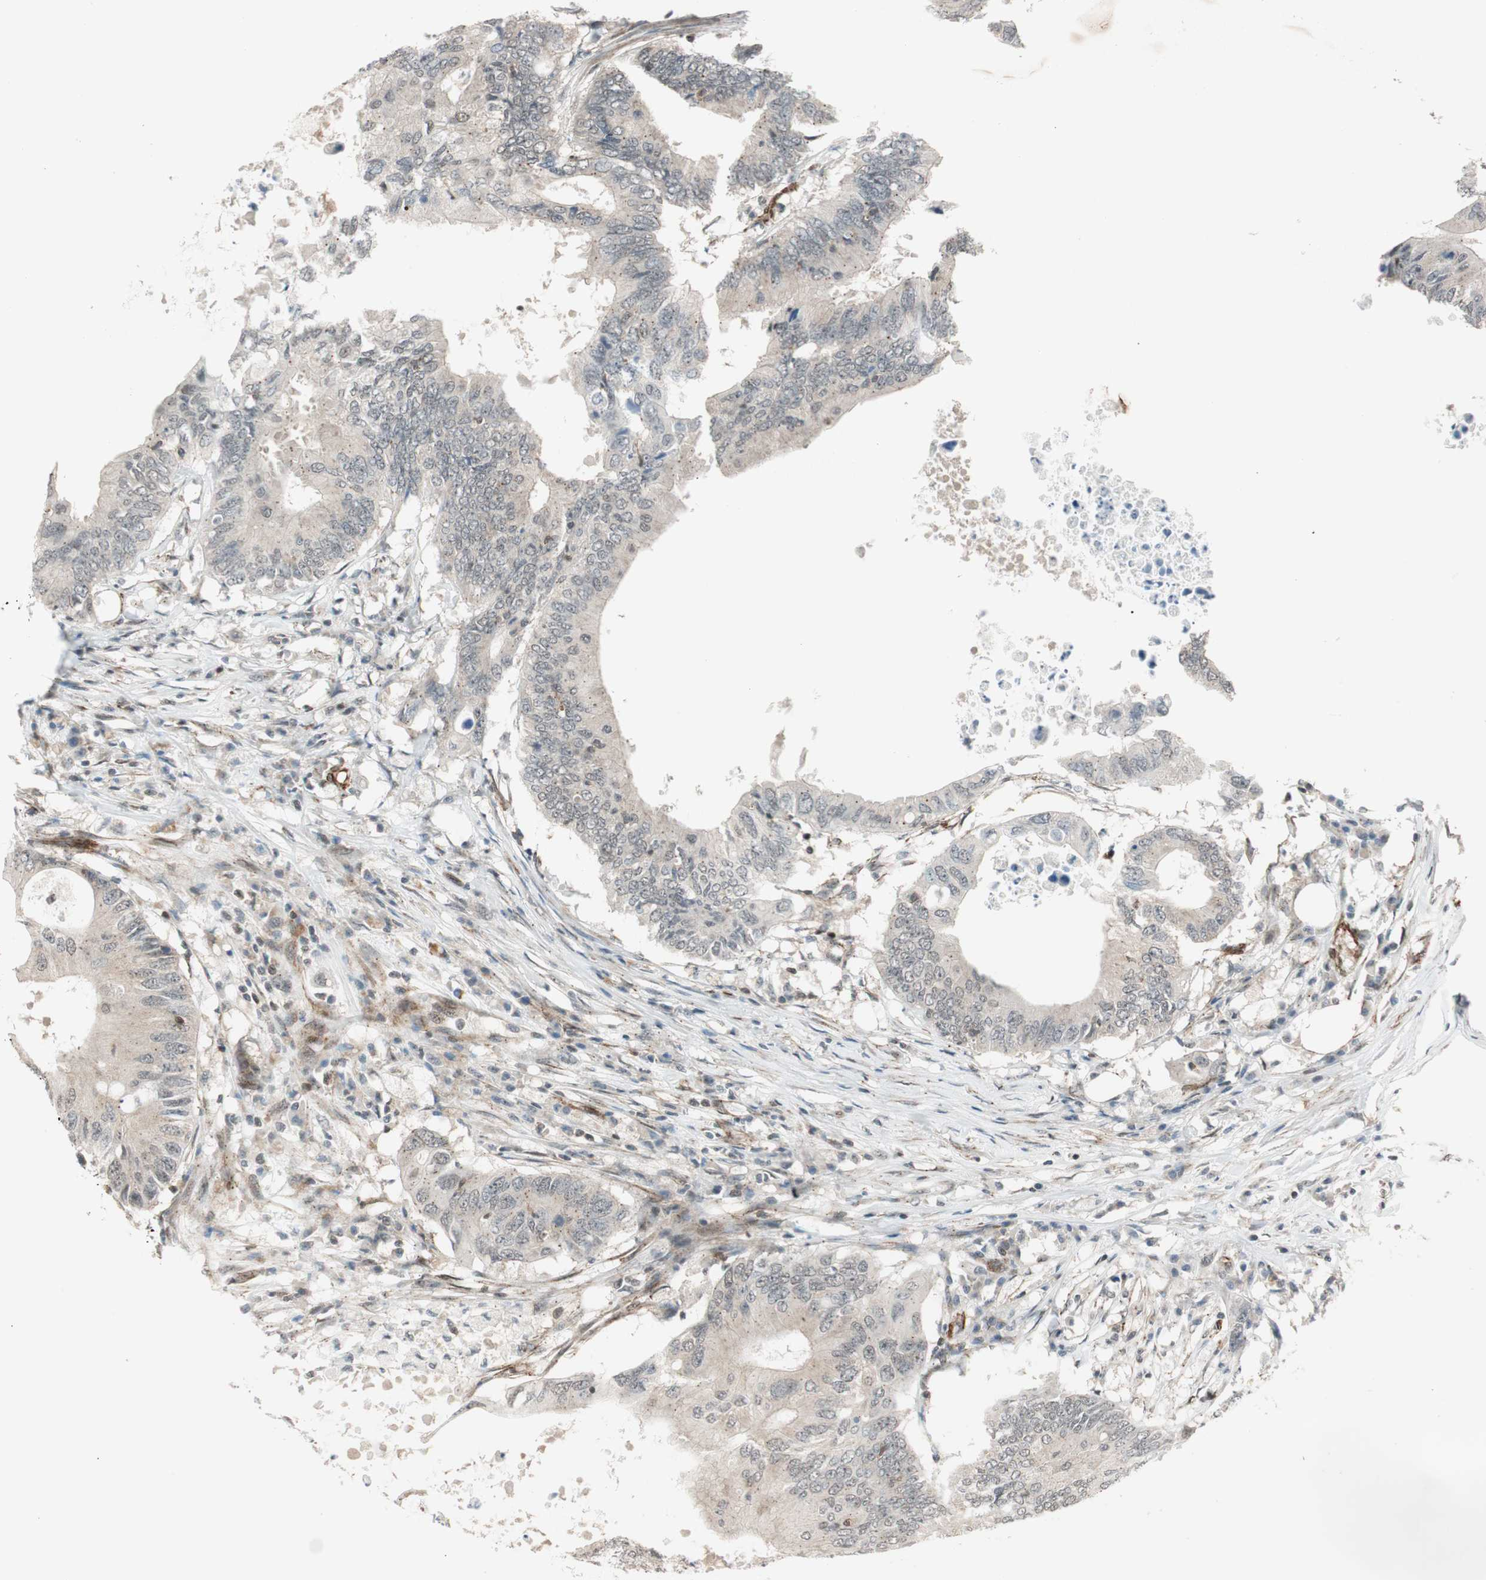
{"staining": {"intensity": "moderate", "quantity": "<25%", "location": "cytoplasmic/membranous"}, "tissue": "colorectal cancer", "cell_type": "Tumor cells", "image_type": "cancer", "snomed": [{"axis": "morphology", "description": "Adenocarcinoma, NOS"}, {"axis": "topography", "description": "Colon"}], "caption": "Tumor cells display moderate cytoplasmic/membranous positivity in approximately <25% of cells in colorectal adenocarcinoma.", "gene": "CDK19", "patient": {"sex": "male", "age": 71}}